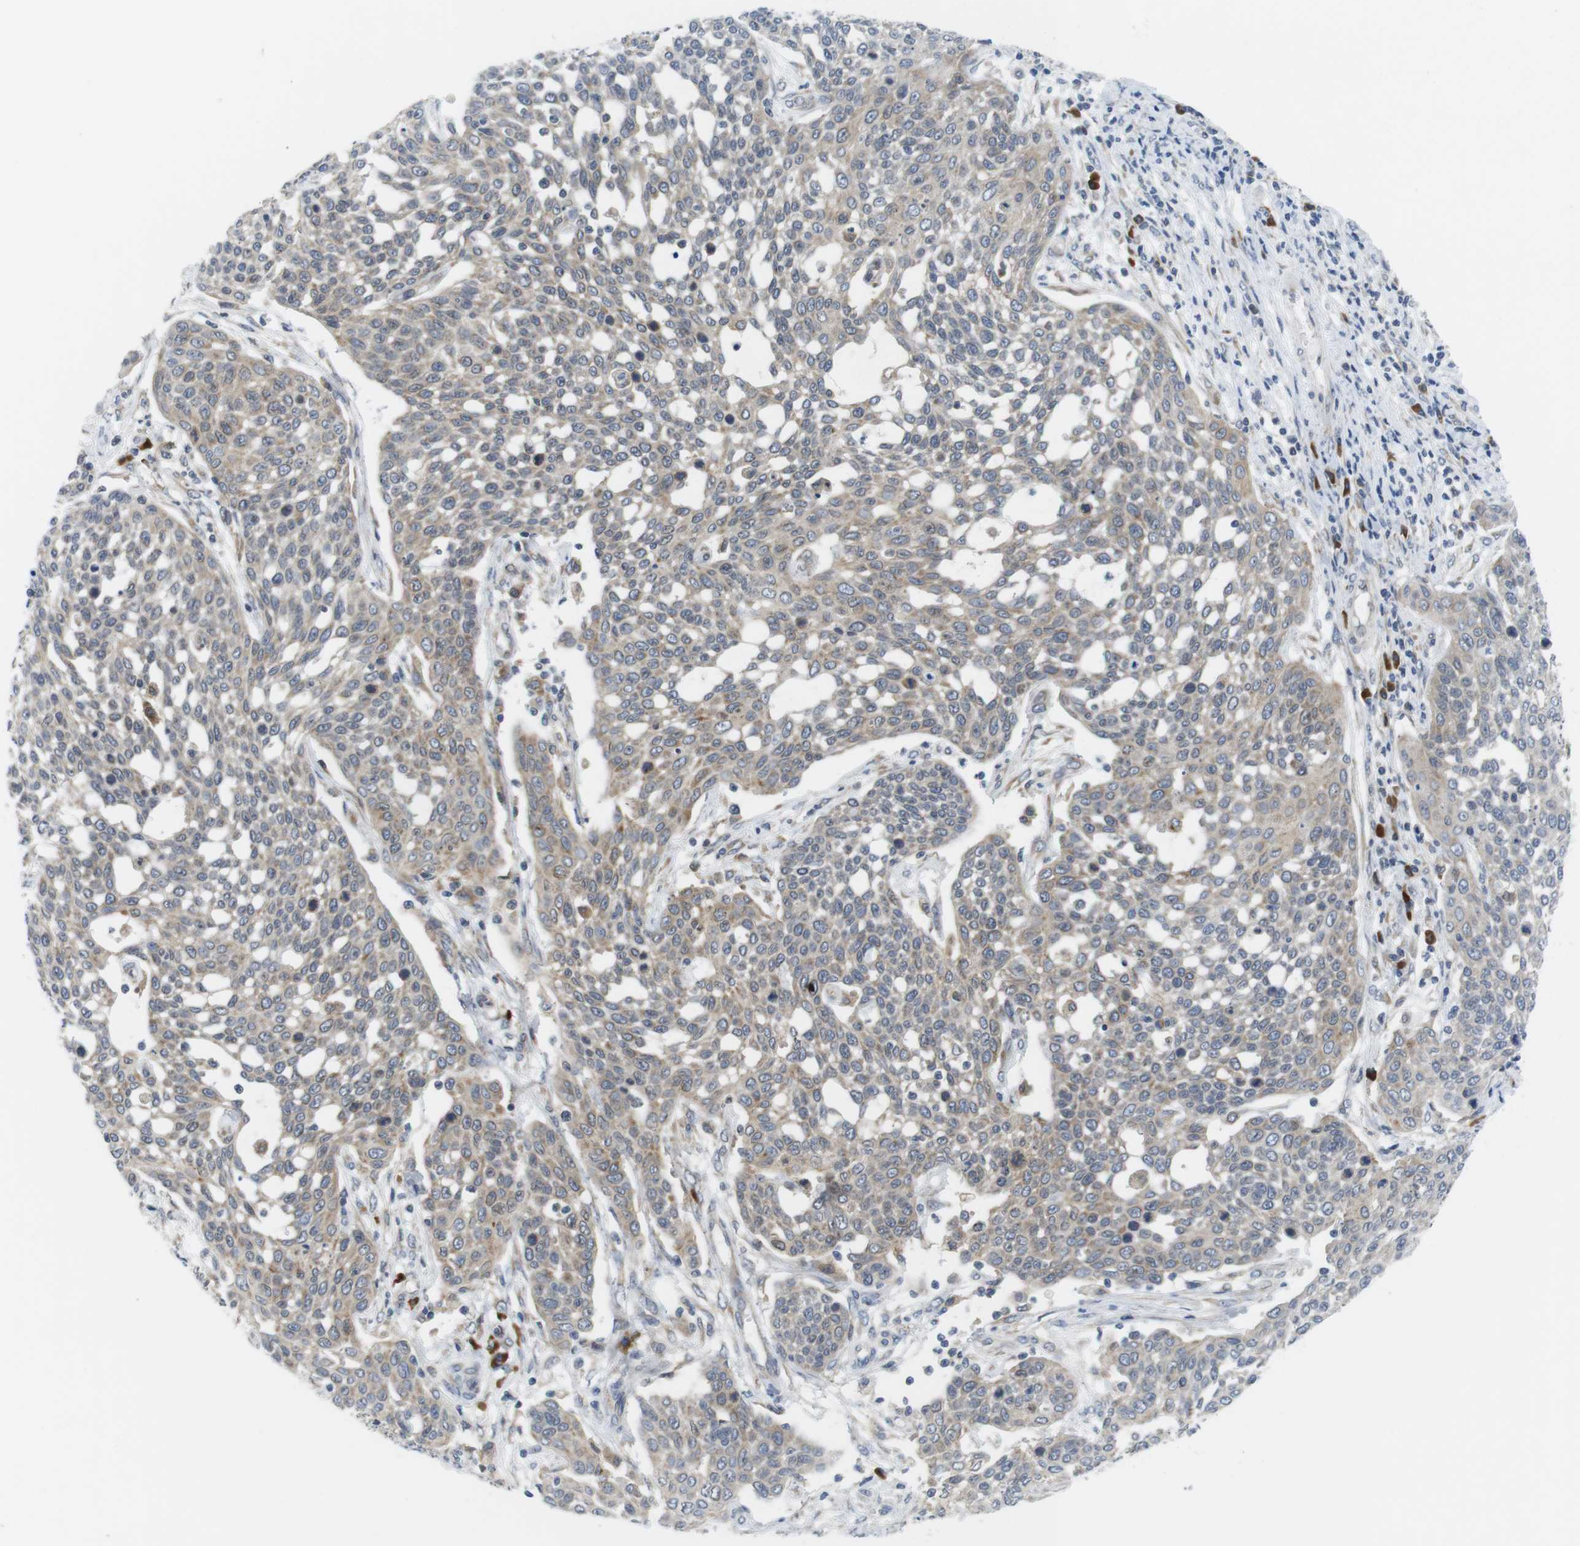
{"staining": {"intensity": "weak", "quantity": "25%-75%", "location": "cytoplasmic/membranous"}, "tissue": "cervical cancer", "cell_type": "Tumor cells", "image_type": "cancer", "snomed": [{"axis": "morphology", "description": "Squamous cell carcinoma, NOS"}, {"axis": "topography", "description": "Cervix"}], "caption": "Cervical cancer stained for a protein shows weak cytoplasmic/membranous positivity in tumor cells. (DAB (3,3'-diaminobenzidine) IHC, brown staining for protein, blue staining for nuclei).", "gene": "ERGIC3", "patient": {"sex": "female", "age": 34}}